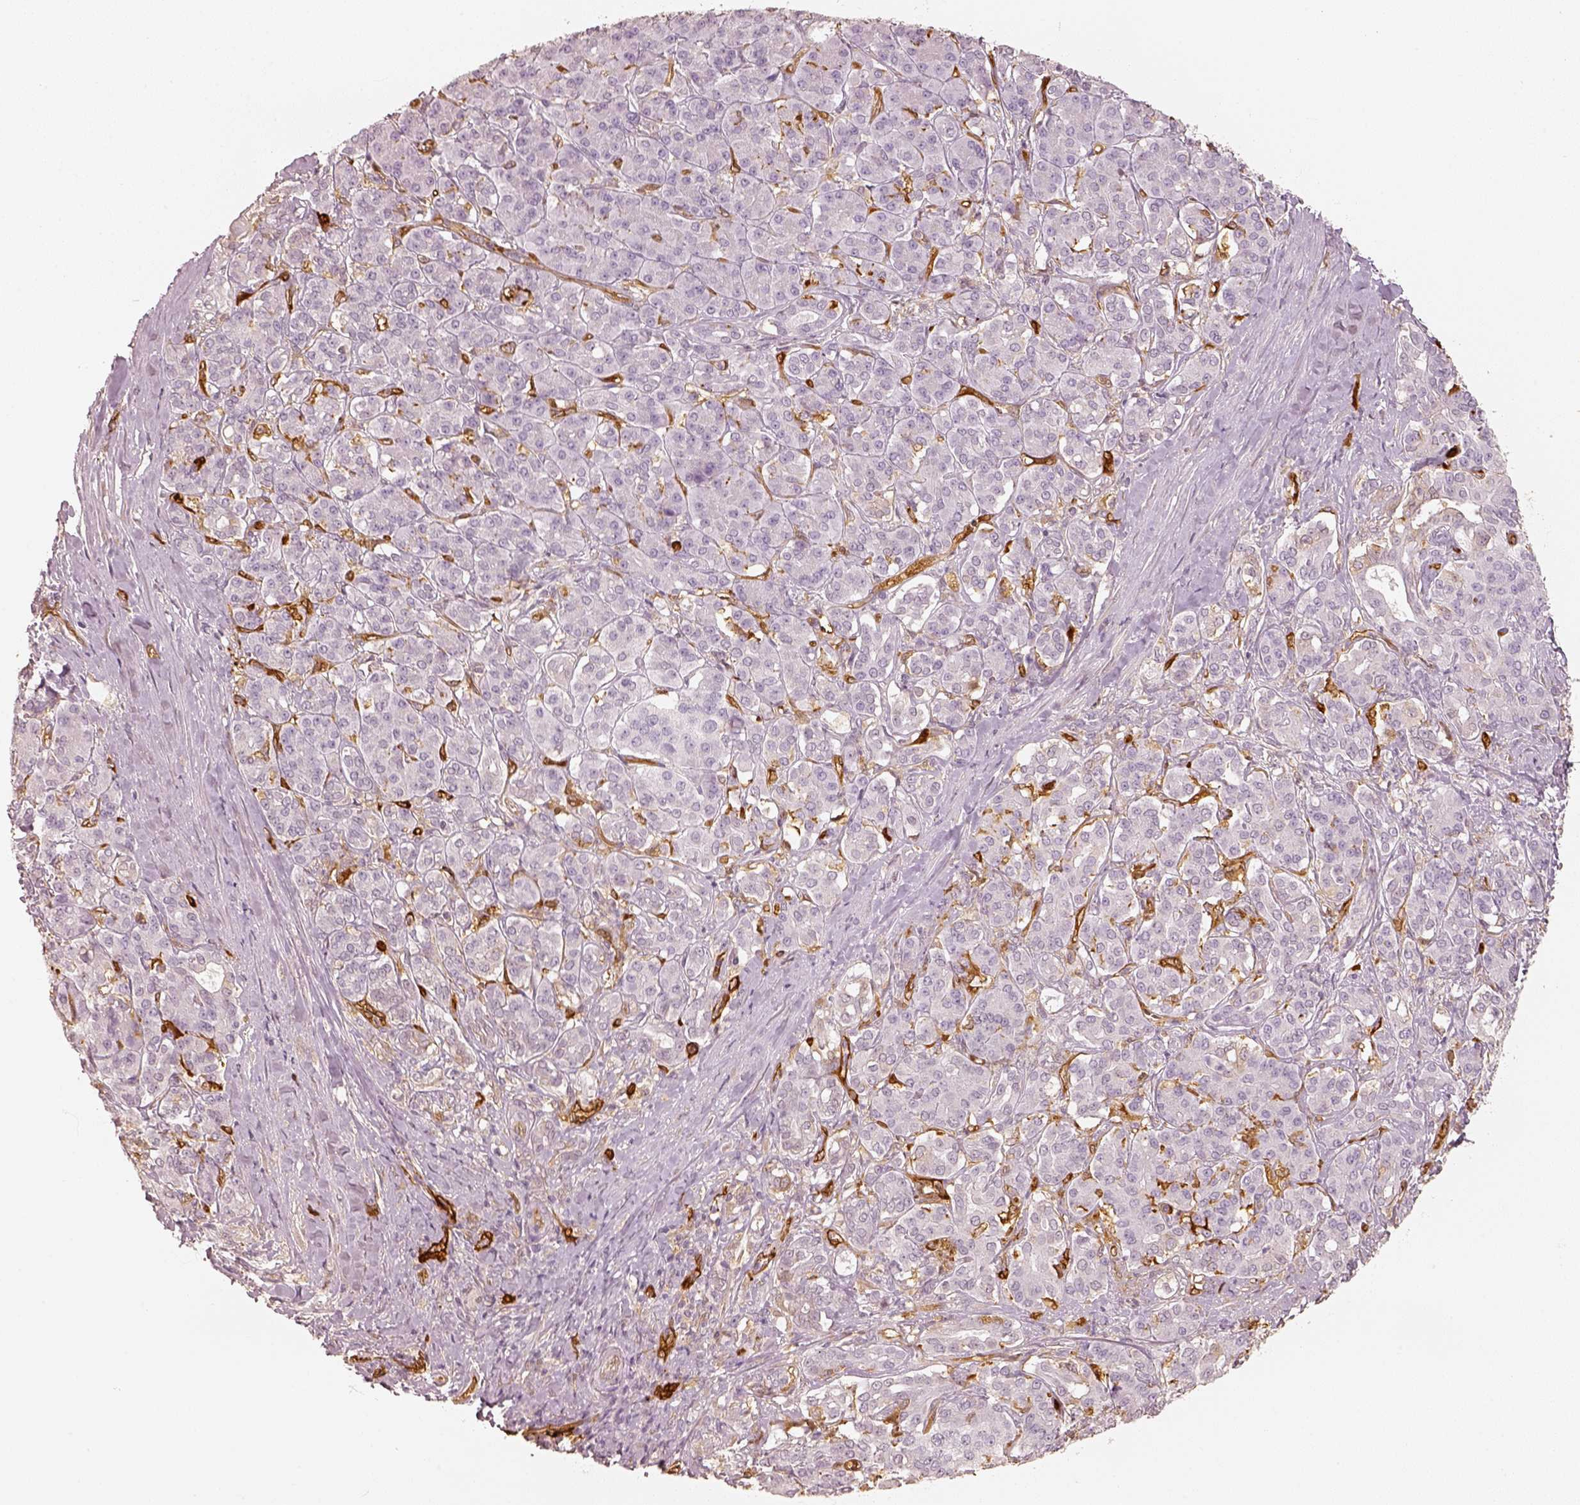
{"staining": {"intensity": "negative", "quantity": "none", "location": "none"}, "tissue": "pancreatic cancer", "cell_type": "Tumor cells", "image_type": "cancer", "snomed": [{"axis": "morphology", "description": "Normal tissue, NOS"}, {"axis": "morphology", "description": "Inflammation, NOS"}, {"axis": "morphology", "description": "Adenocarcinoma, NOS"}, {"axis": "topography", "description": "Pancreas"}], "caption": "Immunohistochemical staining of pancreatic cancer demonstrates no significant staining in tumor cells.", "gene": "FSCN1", "patient": {"sex": "male", "age": 57}}